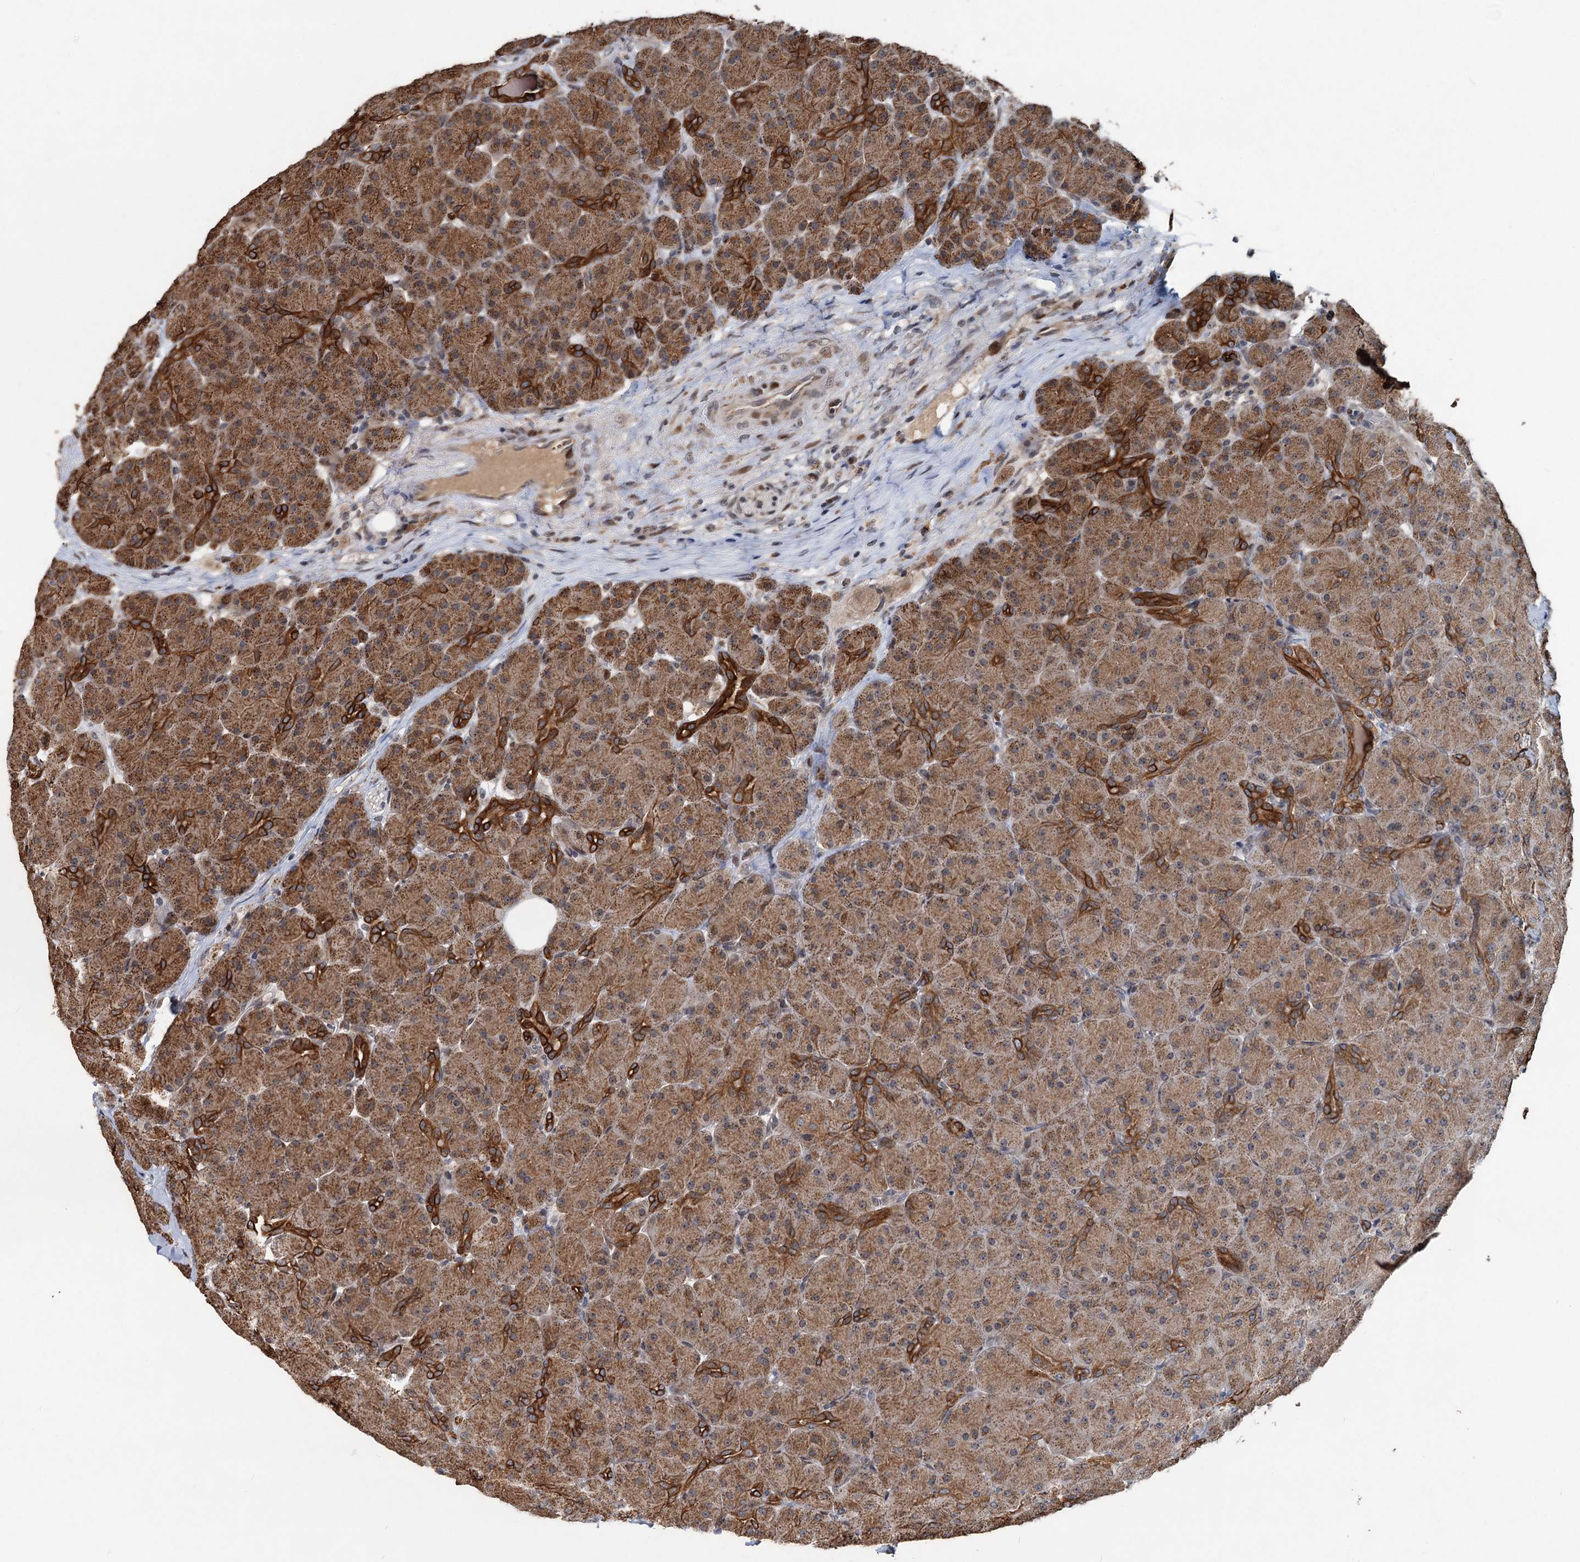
{"staining": {"intensity": "moderate", "quantity": ">75%", "location": "cytoplasmic/membranous"}, "tissue": "pancreas", "cell_type": "Exocrine glandular cells", "image_type": "normal", "snomed": [{"axis": "morphology", "description": "Normal tissue, NOS"}, {"axis": "topography", "description": "Pancreas"}], "caption": "Immunohistochemical staining of normal human pancreas displays moderate cytoplasmic/membranous protein staining in about >75% of exocrine glandular cells. The staining was performed using DAB (3,3'-diaminobenzidine) to visualize the protein expression in brown, while the nuclei were stained in blue with hematoxylin (Magnification: 20x).", "gene": "RITA1", "patient": {"sex": "male", "age": 66}}